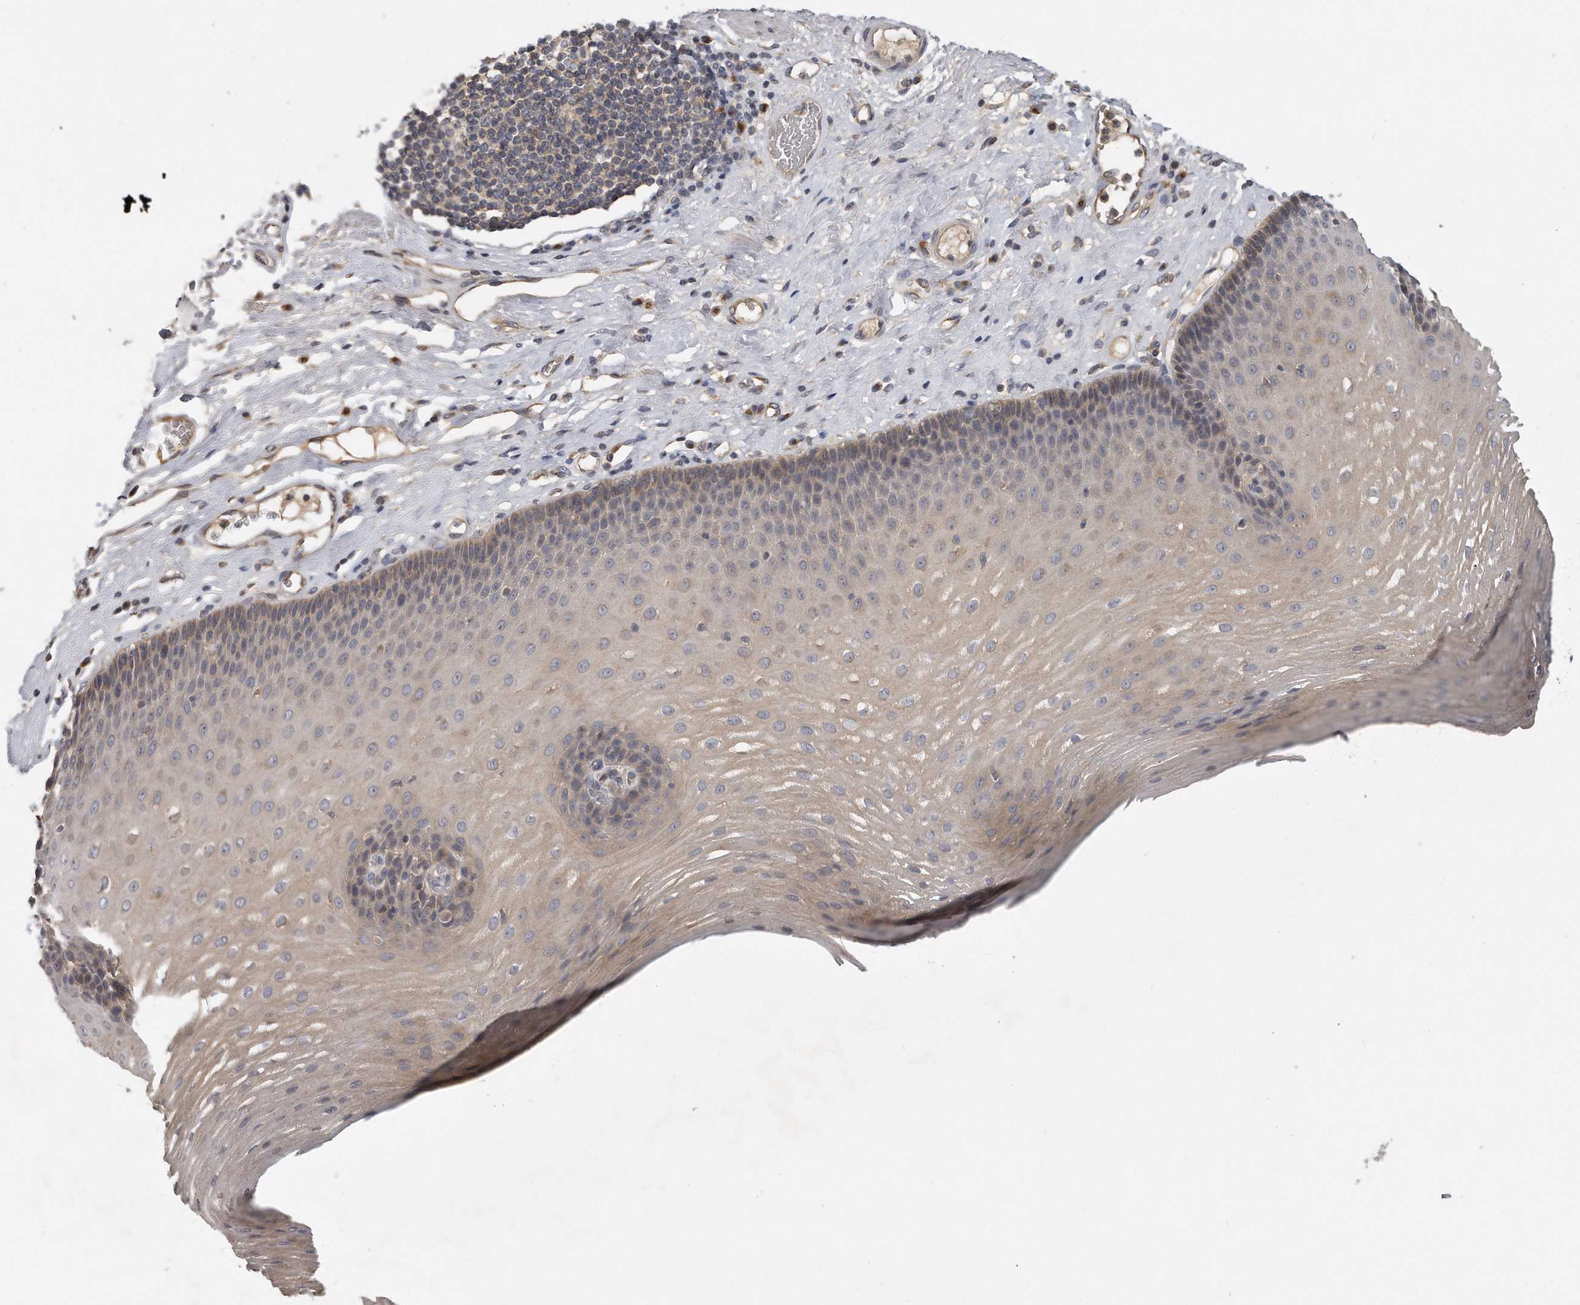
{"staining": {"intensity": "weak", "quantity": "25%-75%", "location": "cytoplasmic/membranous"}, "tissue": "esophagus", "cell_type": "Squamous epithelial cells", "image_type": "normal", "snomed": [{"axis": "morphology", "description": "Normal tissue, NOS"}, {"axis": "topography", "description": "Esophagus"}], "caption": "Normal esophagus shows weak cytoplasmic/membranous staining in about 25%-75% of squamous epithelial cells (brown staining indicates protein expression, while blue staining denotes nuclei)..", "gene": "TRAPPC14", "patient": {"sex": "male", "age": 62}}